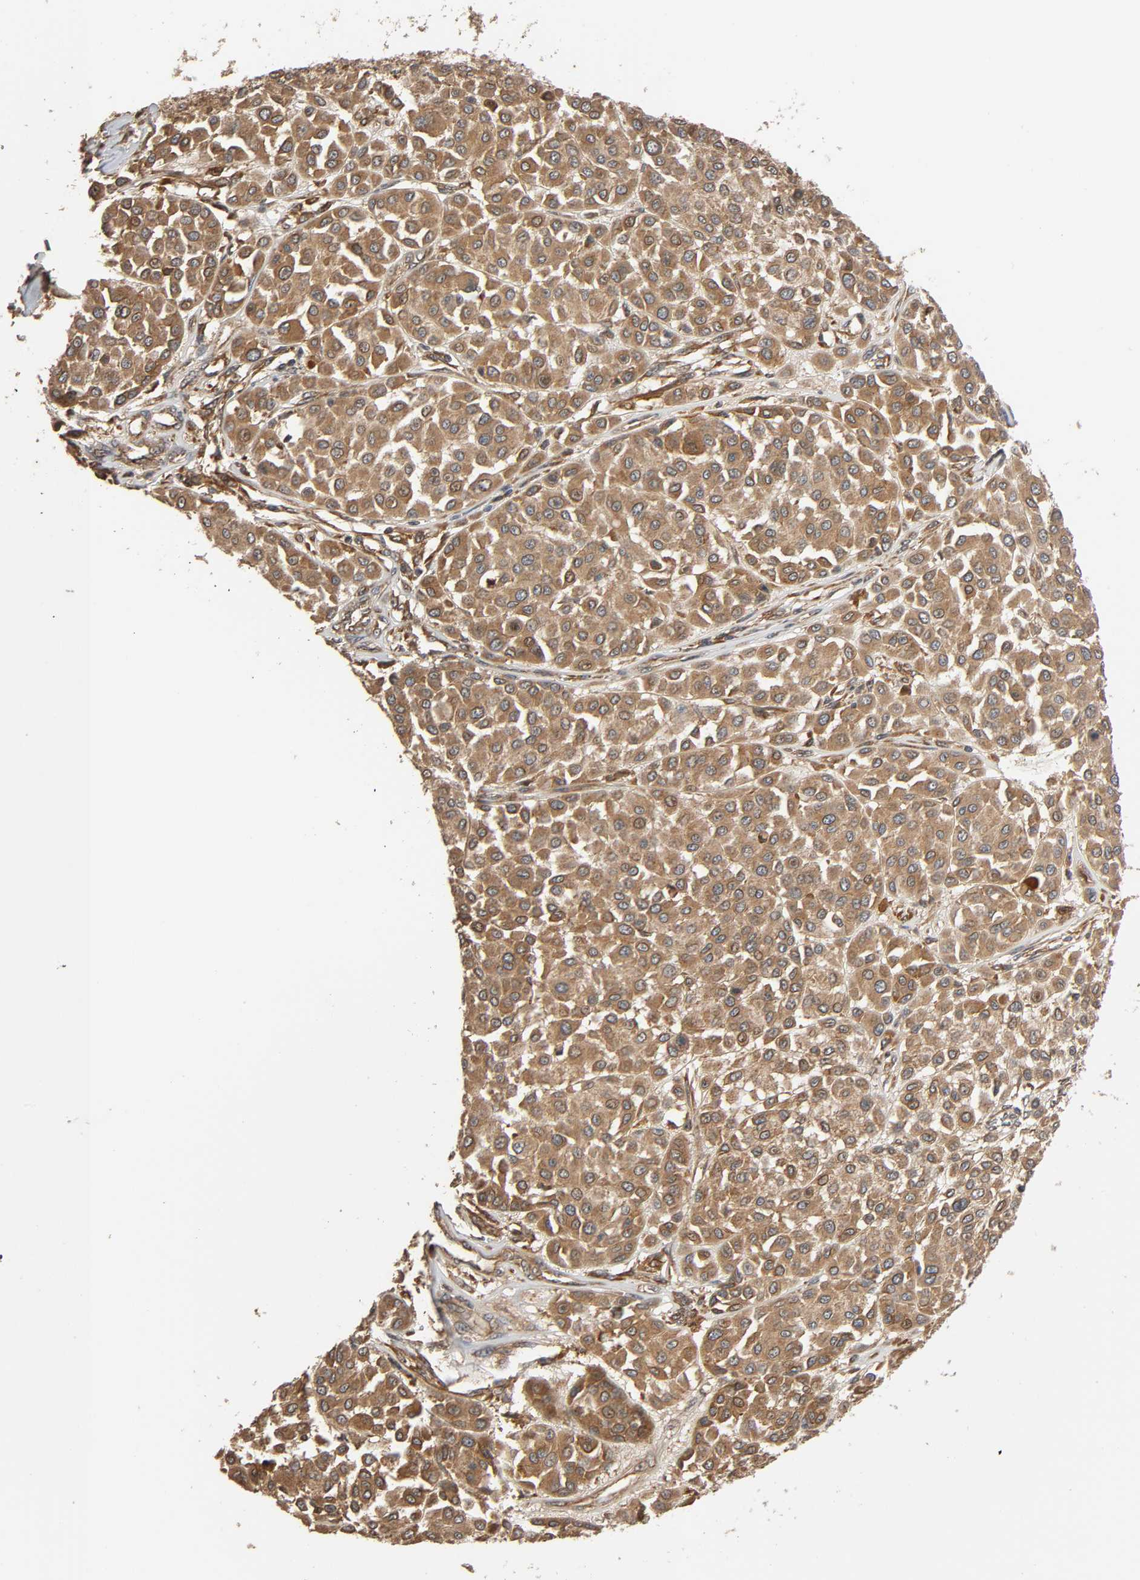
{"staining": {"intensity": "moderate", "quantity": ">75%", "location": "cytoplasmic/membranous"}, "tissue": "melanoma", "cell_type": "Tumor cells", "image_type": "cancer", "snomed": [{"axis": "morphology", "description": "Malignant melanoma, Metastatic site"}, {"axis": "topography", "description": "Soft tissue"}], "caption": "Malignant melanoma (metastatic site) stained with DAB IHC displays medium levels of moderate cytoplasmic/membranous staining in about >75% of tumor cells.", "gene": "MAP3K8", "patient": {"sex": "male", "age": 41}}